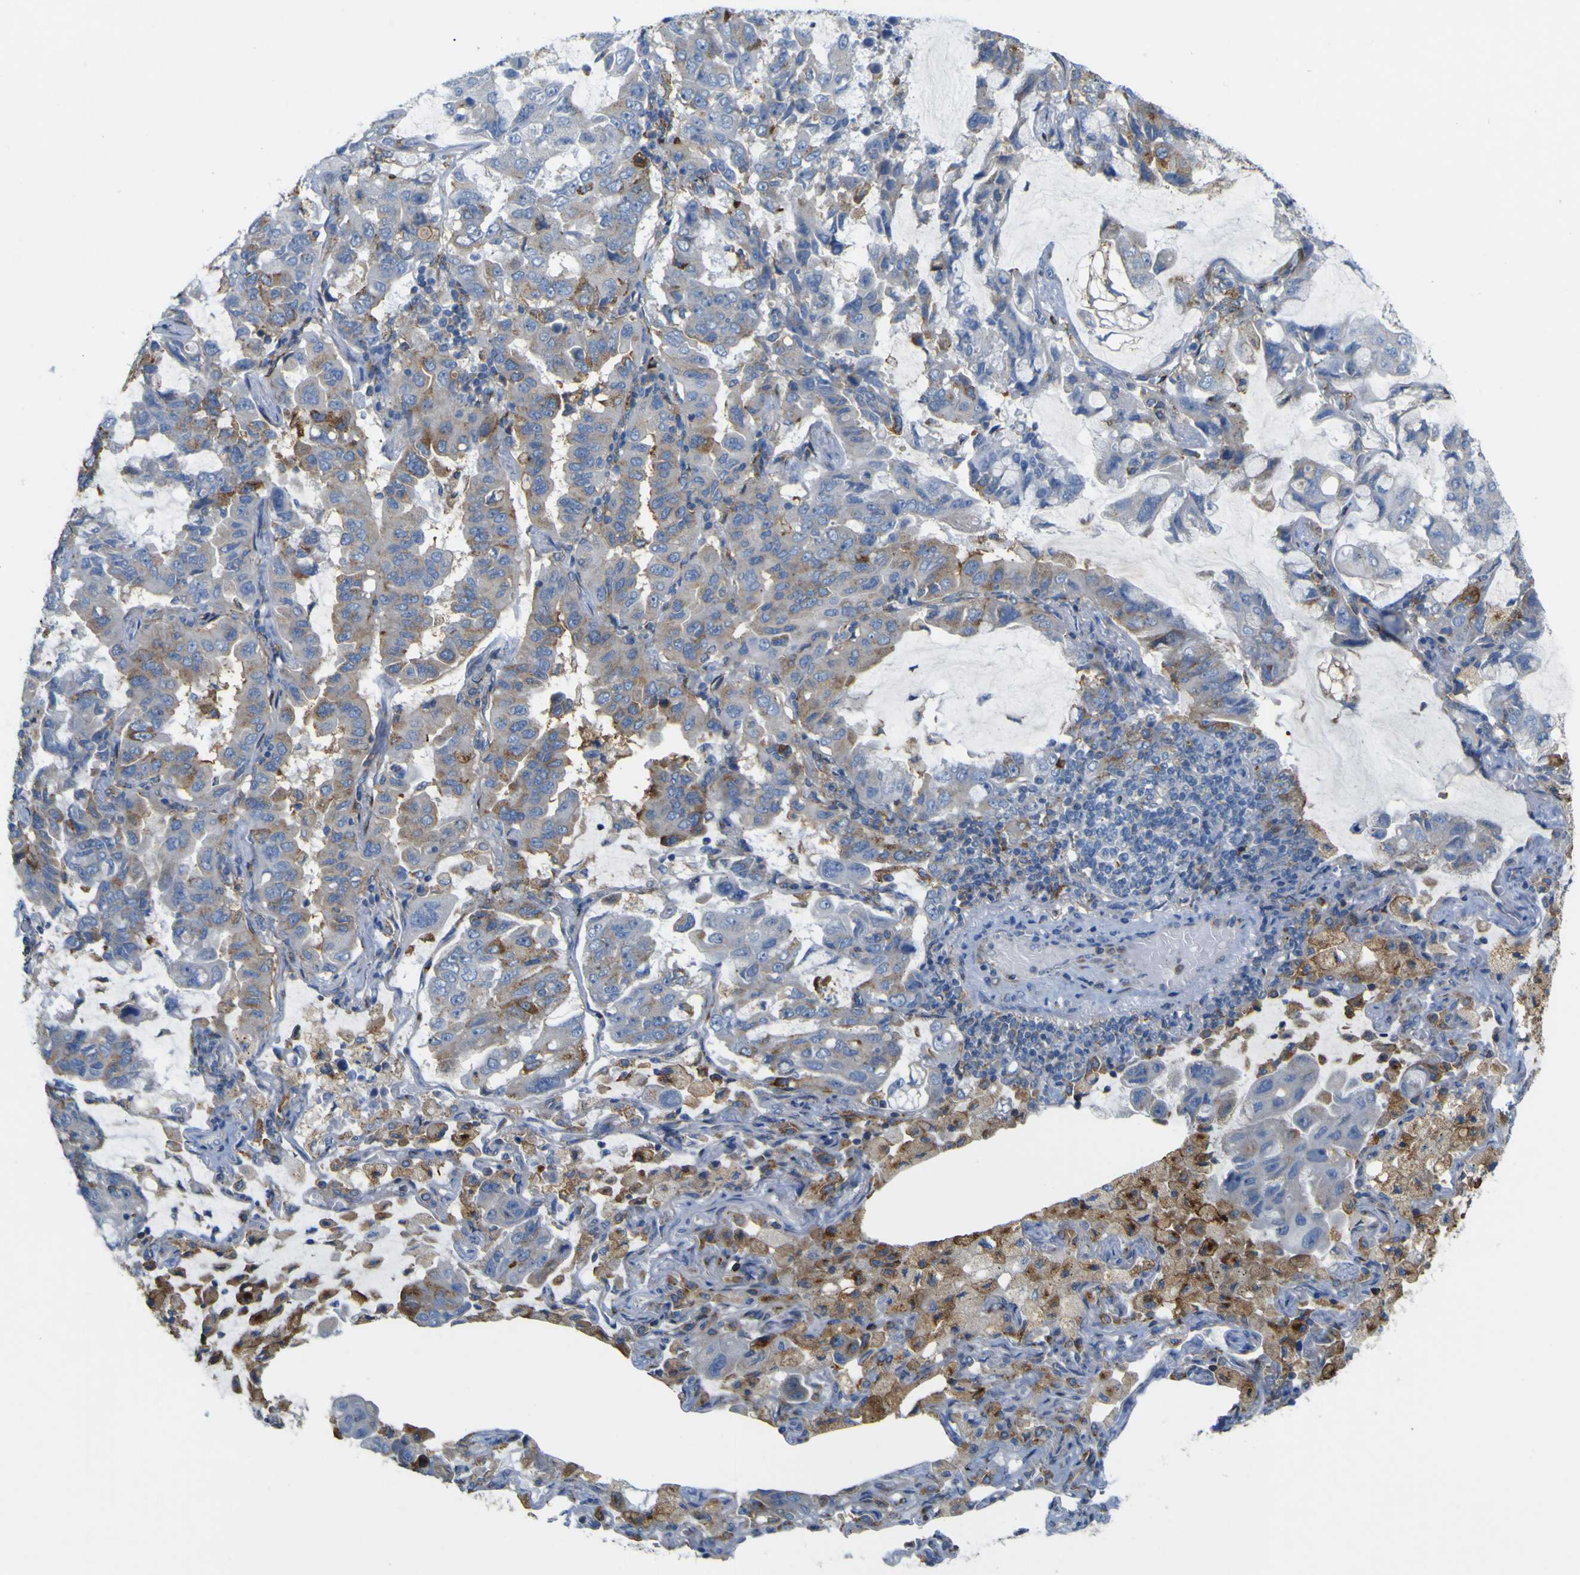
{"staining": {"intensity": "moderate", "quantity": "<25%", "location": "cytoplasmic/membranous"}, "tissue": "lung cancer", "cell_type": "Tumor cells", "image_type": "cancer", "snomed": [{"axis": "morphology", "description": "Adenocarcinoma, NOS"}, {"axis": "topography", "description": "Lung"}], "caption": "Immunohistochemistry micrograph of neoplastic tissue: adenocarcinoma (lung) stained using immunohistochemistry (IHC) demonstrates low levels of moderate protein expression localized specifically in the cytoplasmic/membranous of tumor cells, appearing as a cytoplasmic/membranous brown color.", "gene": "IGF2R", "patient": {"sex": "male", "age": 64}}